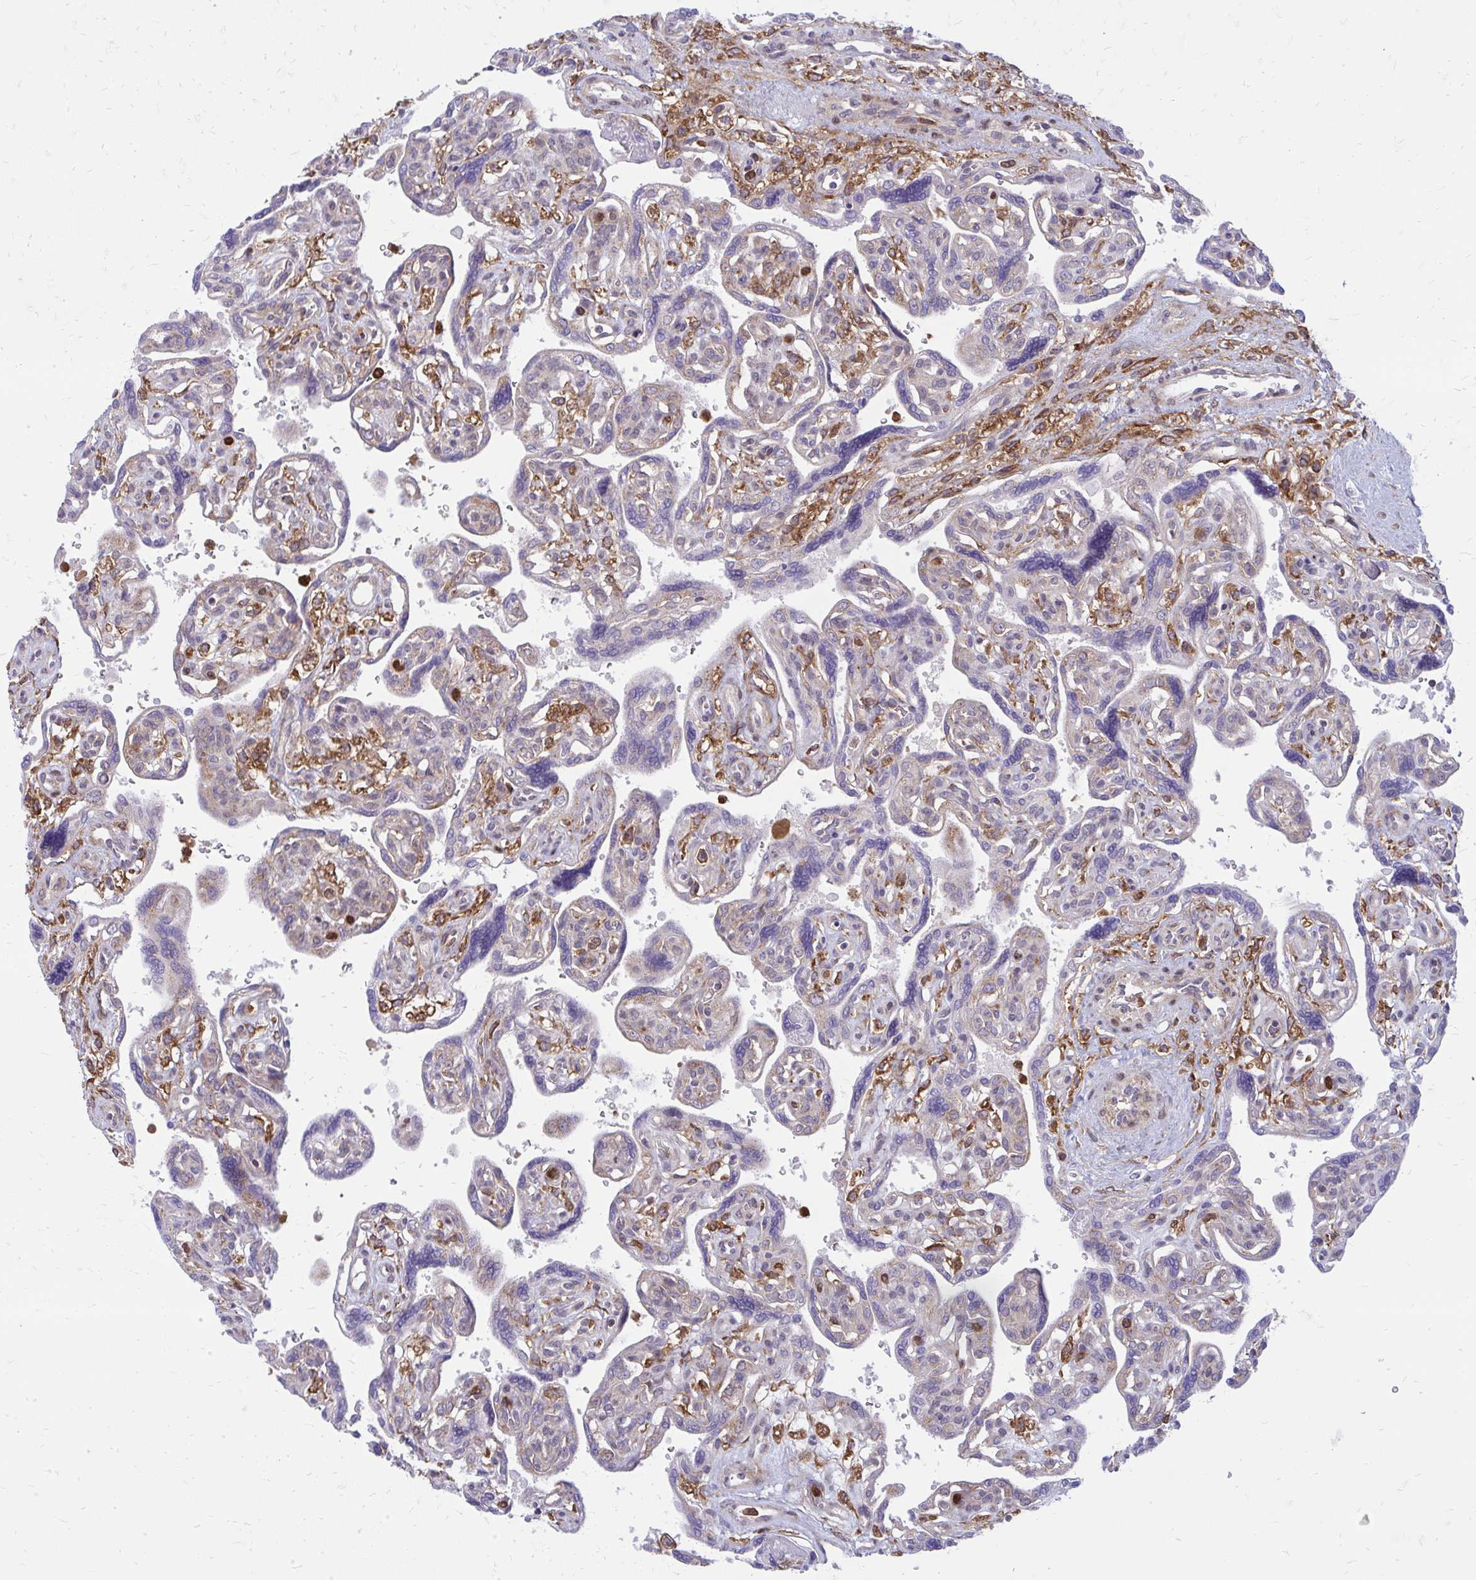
{"staining": {"intensity": "weak", "quantity": "<25%", "location": "cytoplasmic/membranous"}, "tissue": "placenta", "cell_type": "Decidual cells", "image_type": "normal", "snomed": [{"axis": "morphology", "description": "Normal tissue, NOS"}, {"axis": "topography", "description": "Placenta"}], "caption": "The IHC photomicrograph has no significant staining in decidual cells of placenta.", "gene": "ASAP1", "patient": {"sex": "female", "age": 39}}